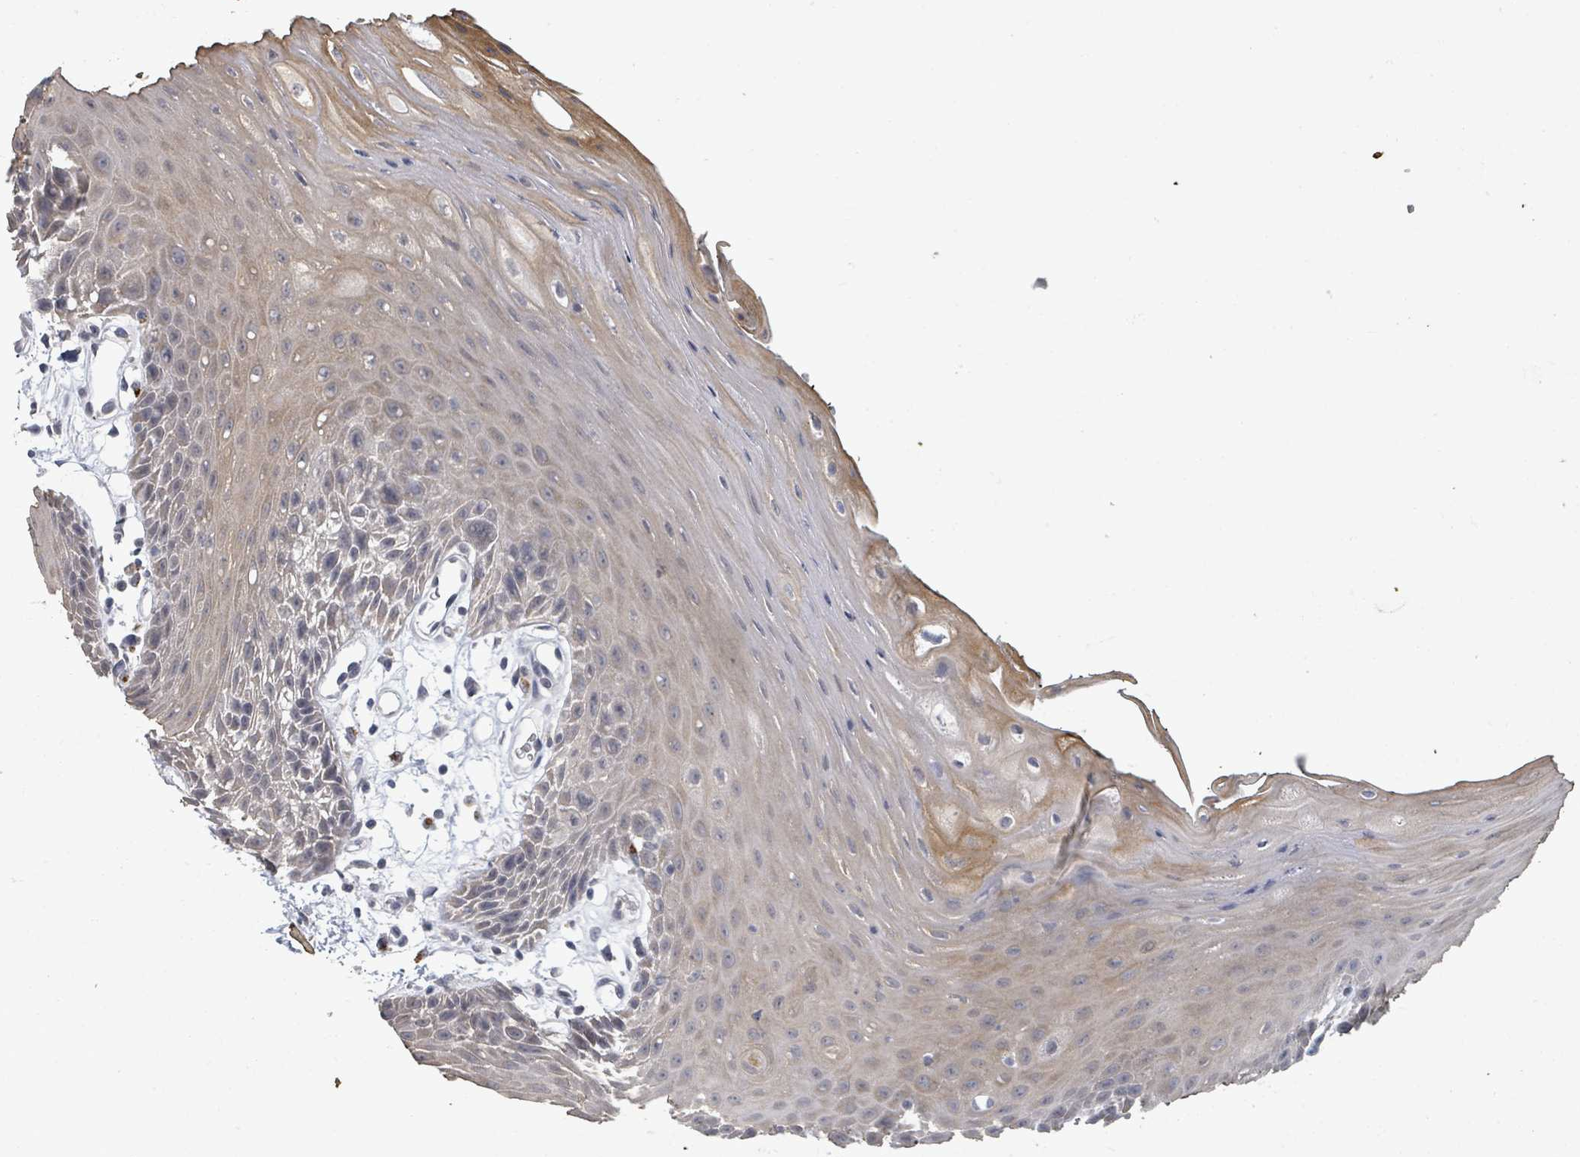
{"staining": {"intensity": "moderate", "quantity": "25%-75%", "location": "cytoplasmic/membranous"}, "tissue": "oral mucosa", "cell_type": "Squamous epithelial cells", "image_type": "normal", "snomed": [{"axis": "morphology", "description": "Normal tissue, NOS"}, {"axis": "topography", "description": "Oral tissue"}, {"axis": "topography", "description": "Tounge, NOS"}], "caption": "Brown immunohistochemical staining in benign human oral mucosa exhibits moderate cytoplasmic/membranous staining in approximately 25%-75% of squamous epithelial cells.", "gene": "ASB12", "patient": {"sex": "female", "age": 59}}